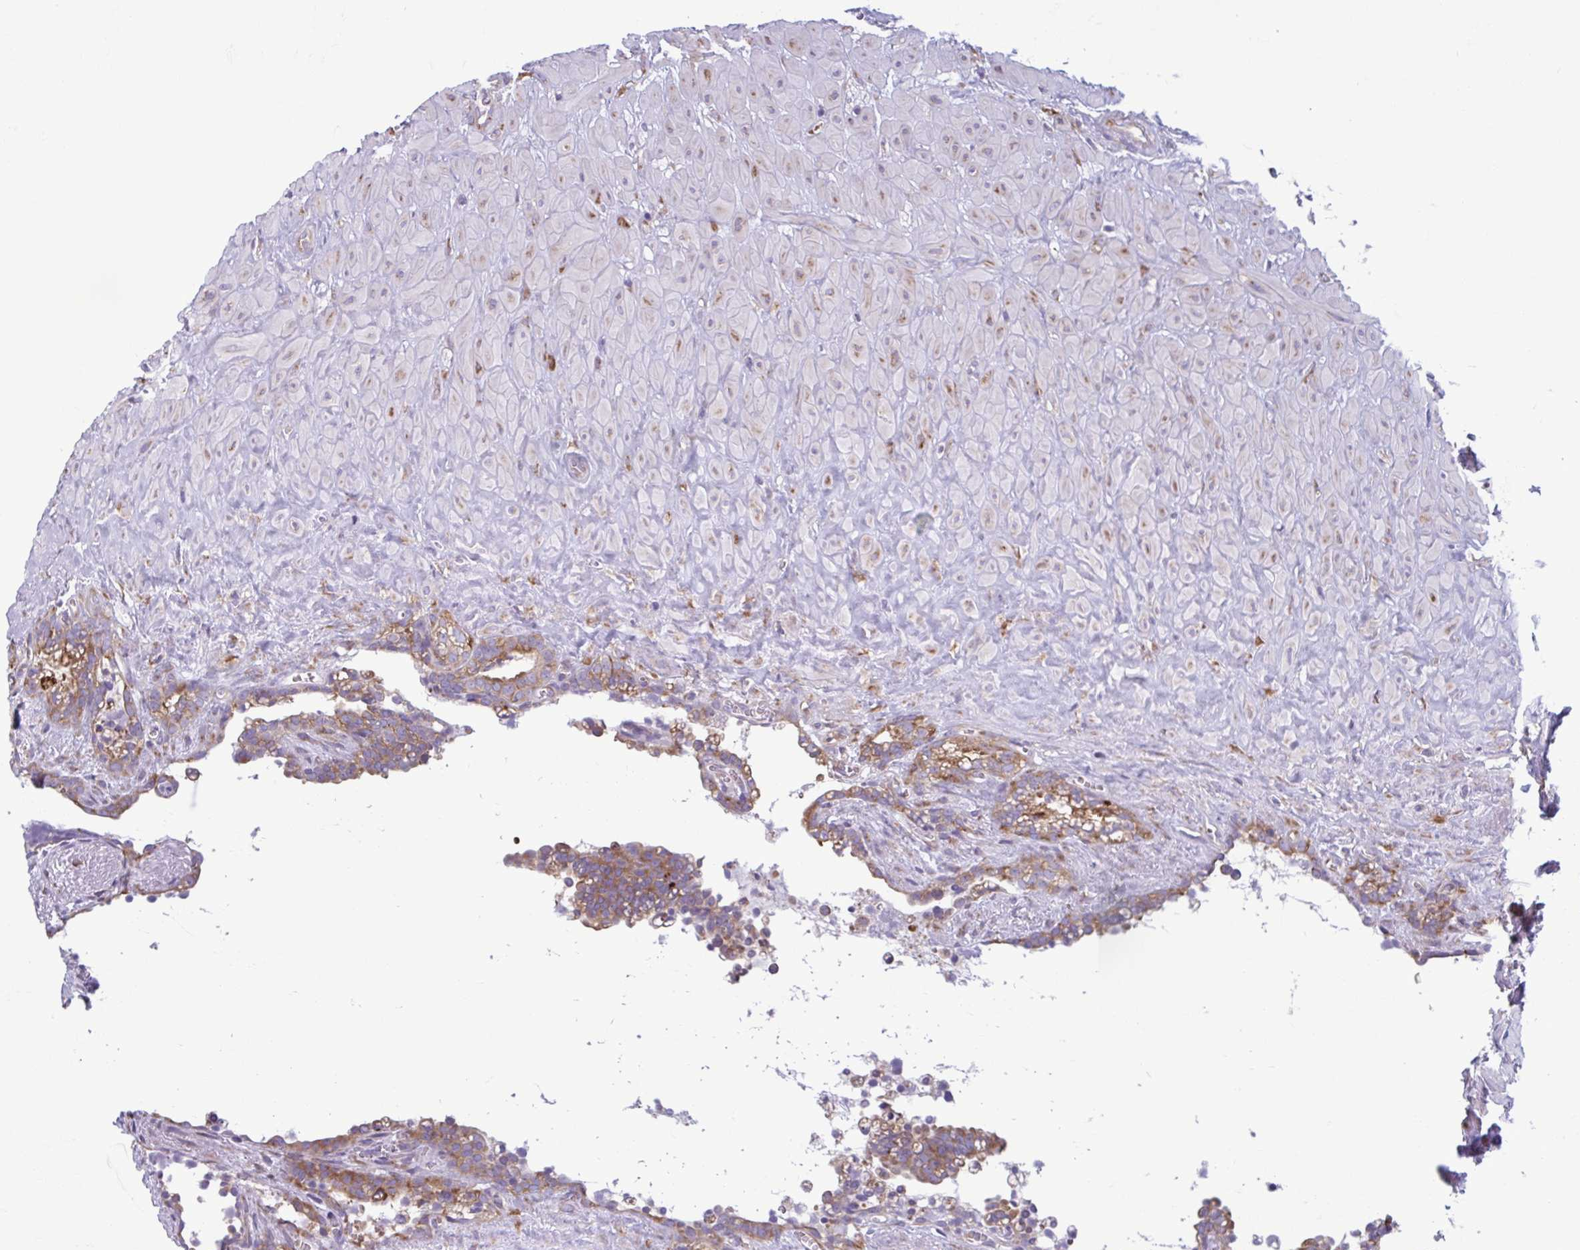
{"staining": {"intensity": "moderate", "quantity": ">75%", "location": "cytoplasmic/membranous"}, "tissue": "seminal vesicle", "cell_type": "Glandular cells", "image_type": "normal", "snomed": [{"axis": "morphology", "description": "Normal tissue, NOS"}, {"axis": "topography", "description": "Seminal veicle"}], "caption": "DAB immunohistochemical staining of unremarkable human seminal vesicle exhibits moderate cytoplasmic/membranous protein positivity in about >75% of glandular cells.", "gene": "RPS16", "patient": {"sex": "male", "age": 76}}